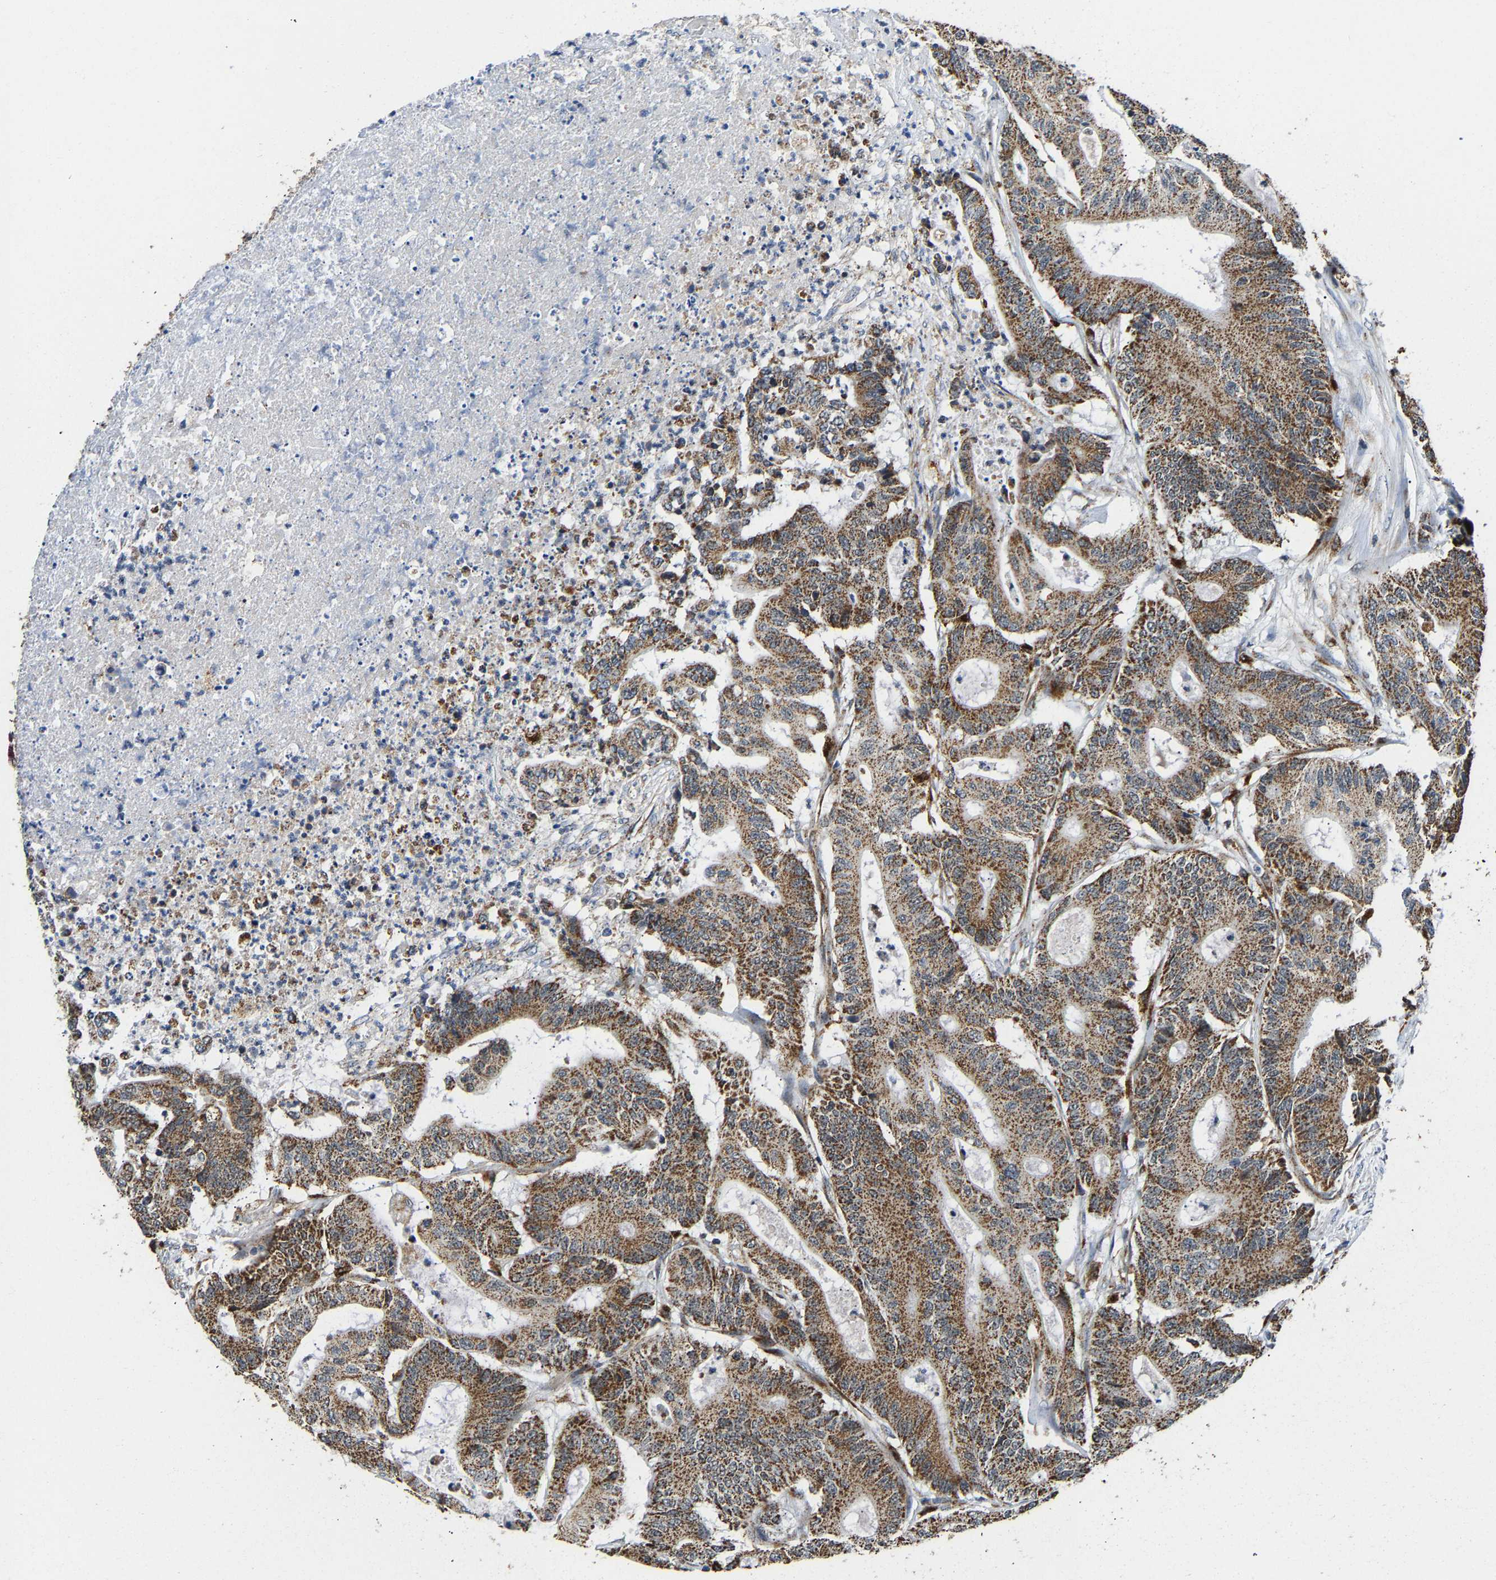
{"staining": {"intensity": "moderate", "quantity": ">75%", "location": "cytoplasmic/membranous"}, "tissue": "colorectal cancer", "cell_type": "Tumor cells", "image_type": "cancer", "snomed": [{"axis": "morphology", "description": "Adenocarcinoma, NOS"}, {"axis": "topography", "description": "Colon"}], "caption": "Human colorectal adenocarcinoma stained for a protein (brown) shows moderate cytoplasmic/membranous positive positivity in about >75% of tumor cells.", "gene": "GIMAP7", "patient": {"sex": "female", "age": 84}}